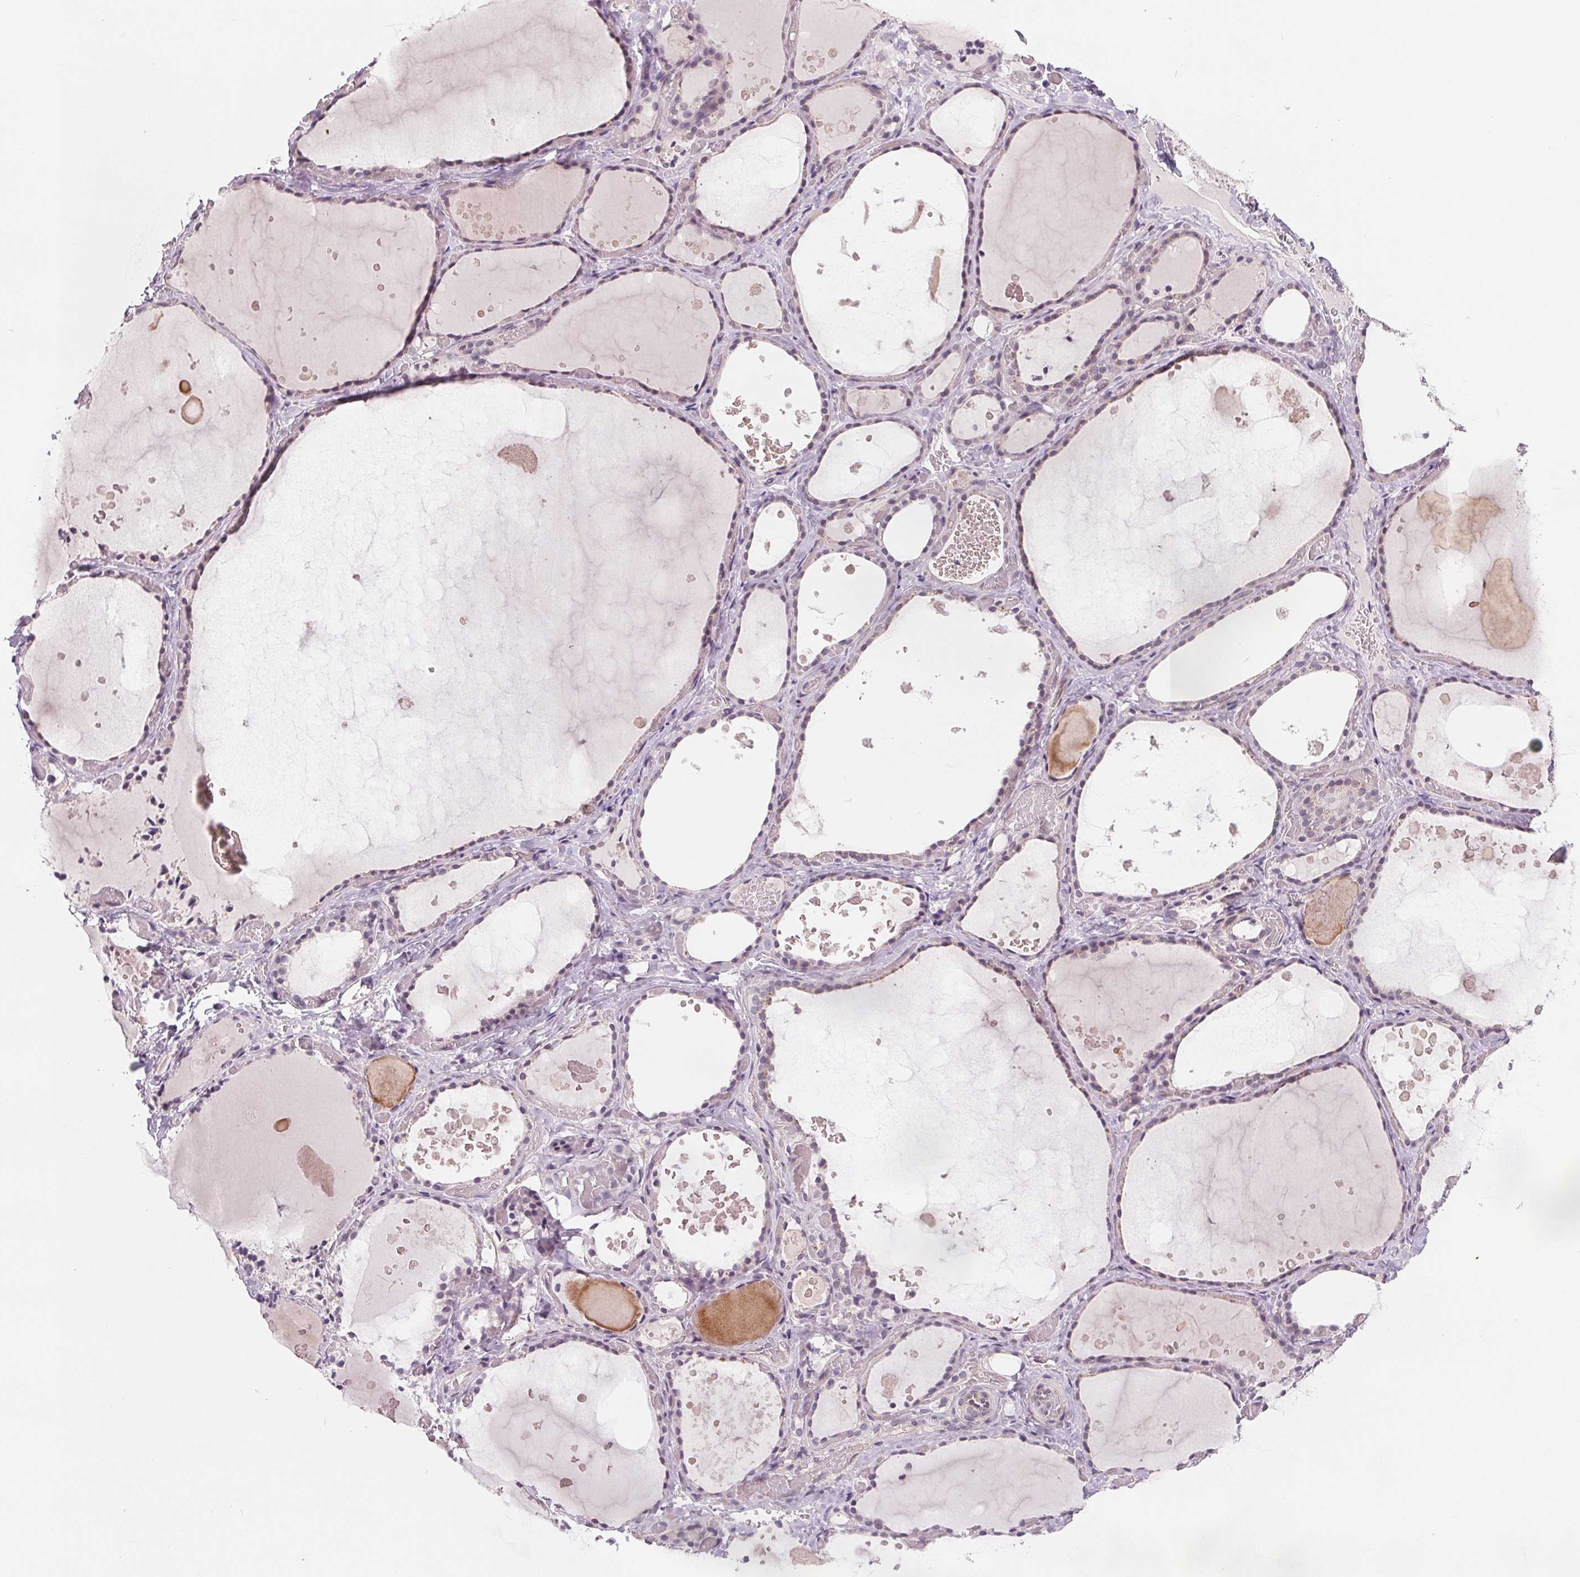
{"staining": {"intensity": "negative", "quantity": "none", "location": "none"}, "tissue": "thyroid gland", "cell_type": "Glandular cells", "image_type": "normal", "snomed": [{"axis": "morphology", "description": "Normal tissue, NOS"}, {"axis": "topography", "description": "Thyroid gland"}], "caption": "This micrograph is of unremarkable thyroid gland stained with immunohistochemistry (IHC) to label a protein in brown with the nuclei are counter-stained blue. There is no positivity in glandular cells. (DAB (3,3'-diaminobenzidine) IHC with hematoxylin counter stain).", "gene": "CFC1B", "patient": {"sex": "female", "age": 56}}